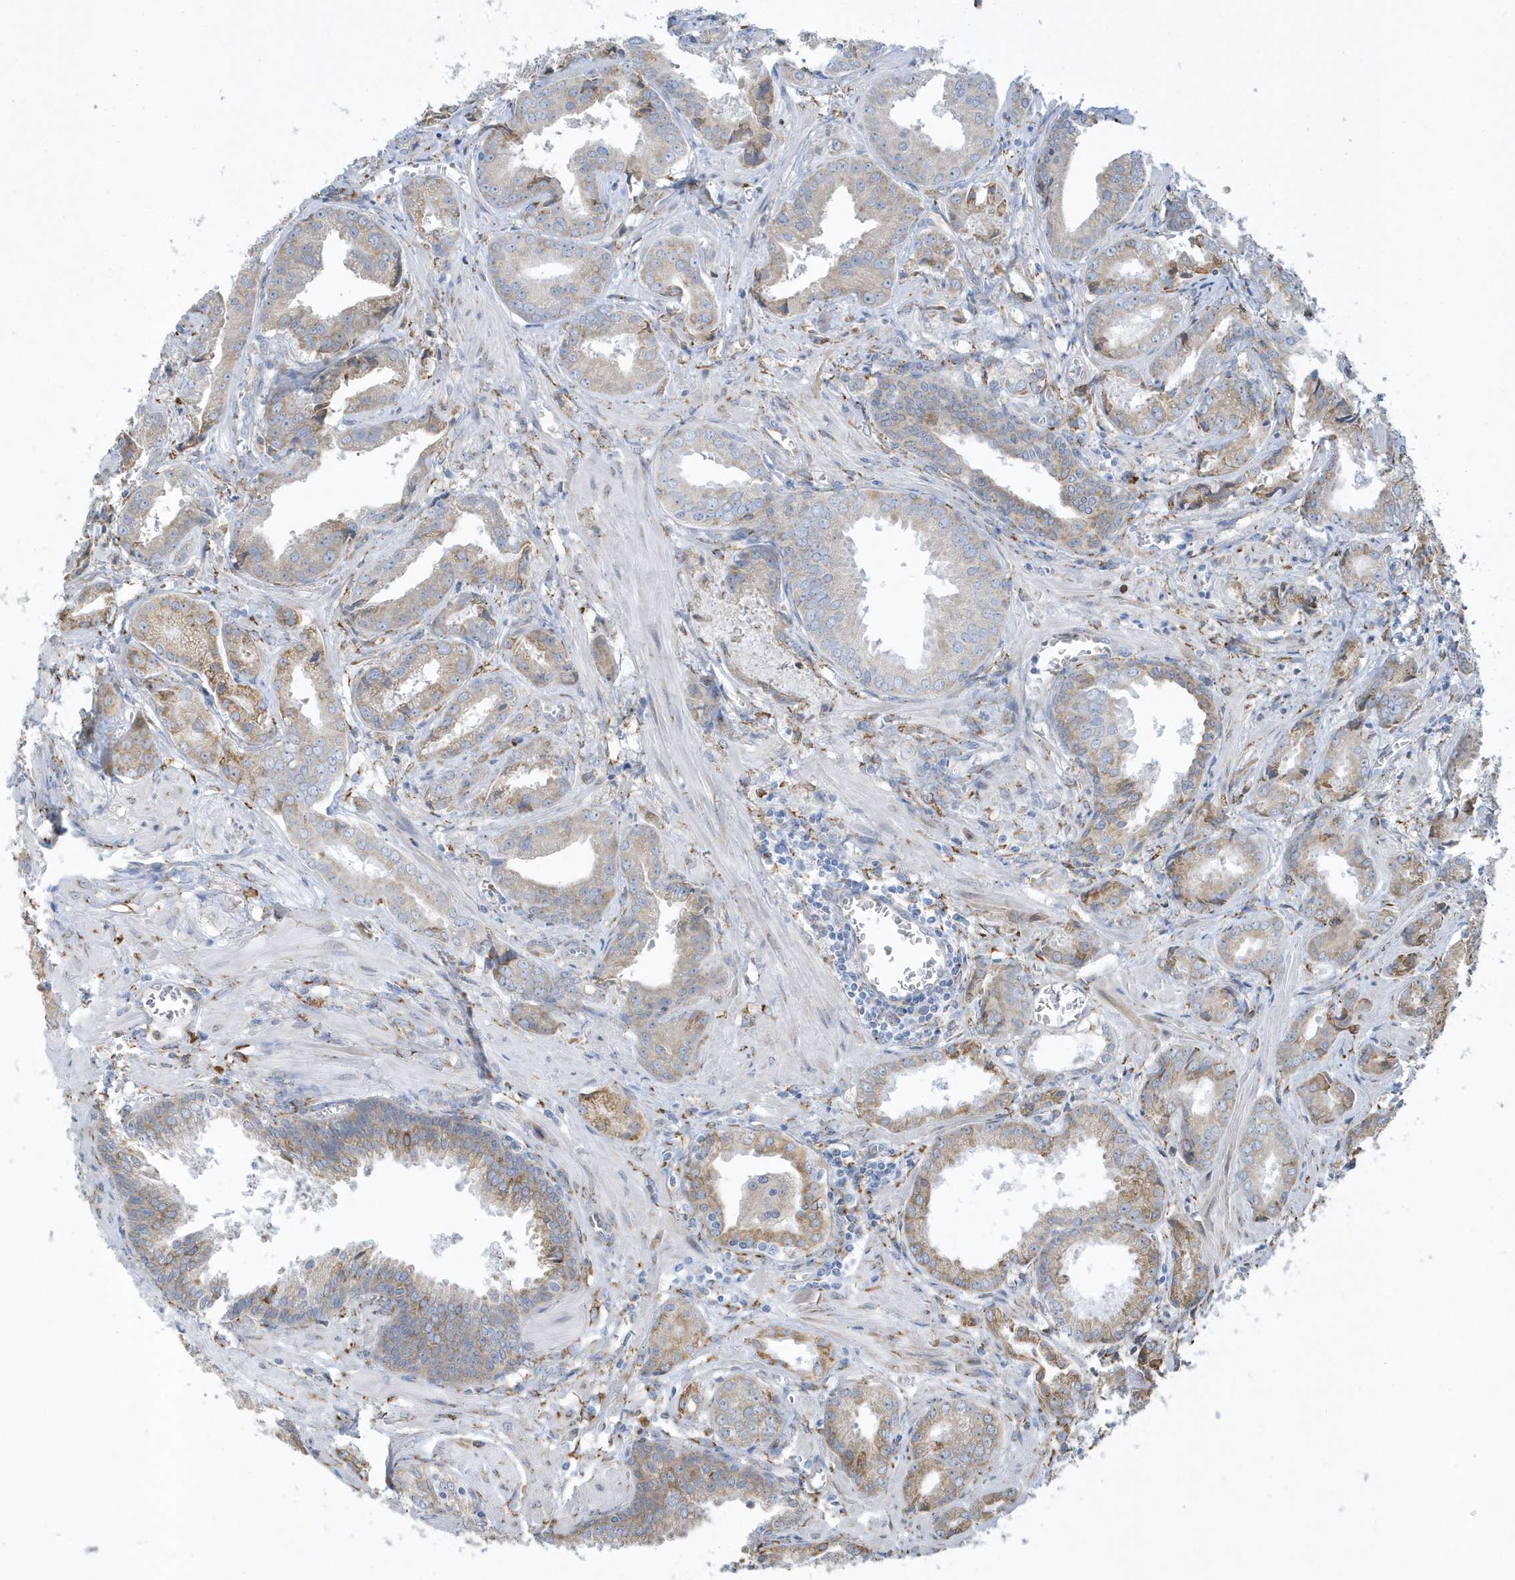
{"staining": {"intensity": "moderate", "quantity": "25%-75%", "location": "cytoplasmic/membranous"}, "tissue": "prostate cancer", "cell_type": "Tumor cells", "image_type": "cancer", "snomed": [{"axis": "morphology", "description": "Adenocarcinoma, Low grade"}, {"axis": "topography", "description": "Prostate"}], "caption": "Tumor cells demonstrate medium levels of moderate cytoplasmic/membranous staining in about 25%-75% of cells in human low-grade adenocarcinoma (prostate).", "gene": "DCAF1", "patient": {"sex": "male", "age": 67}}